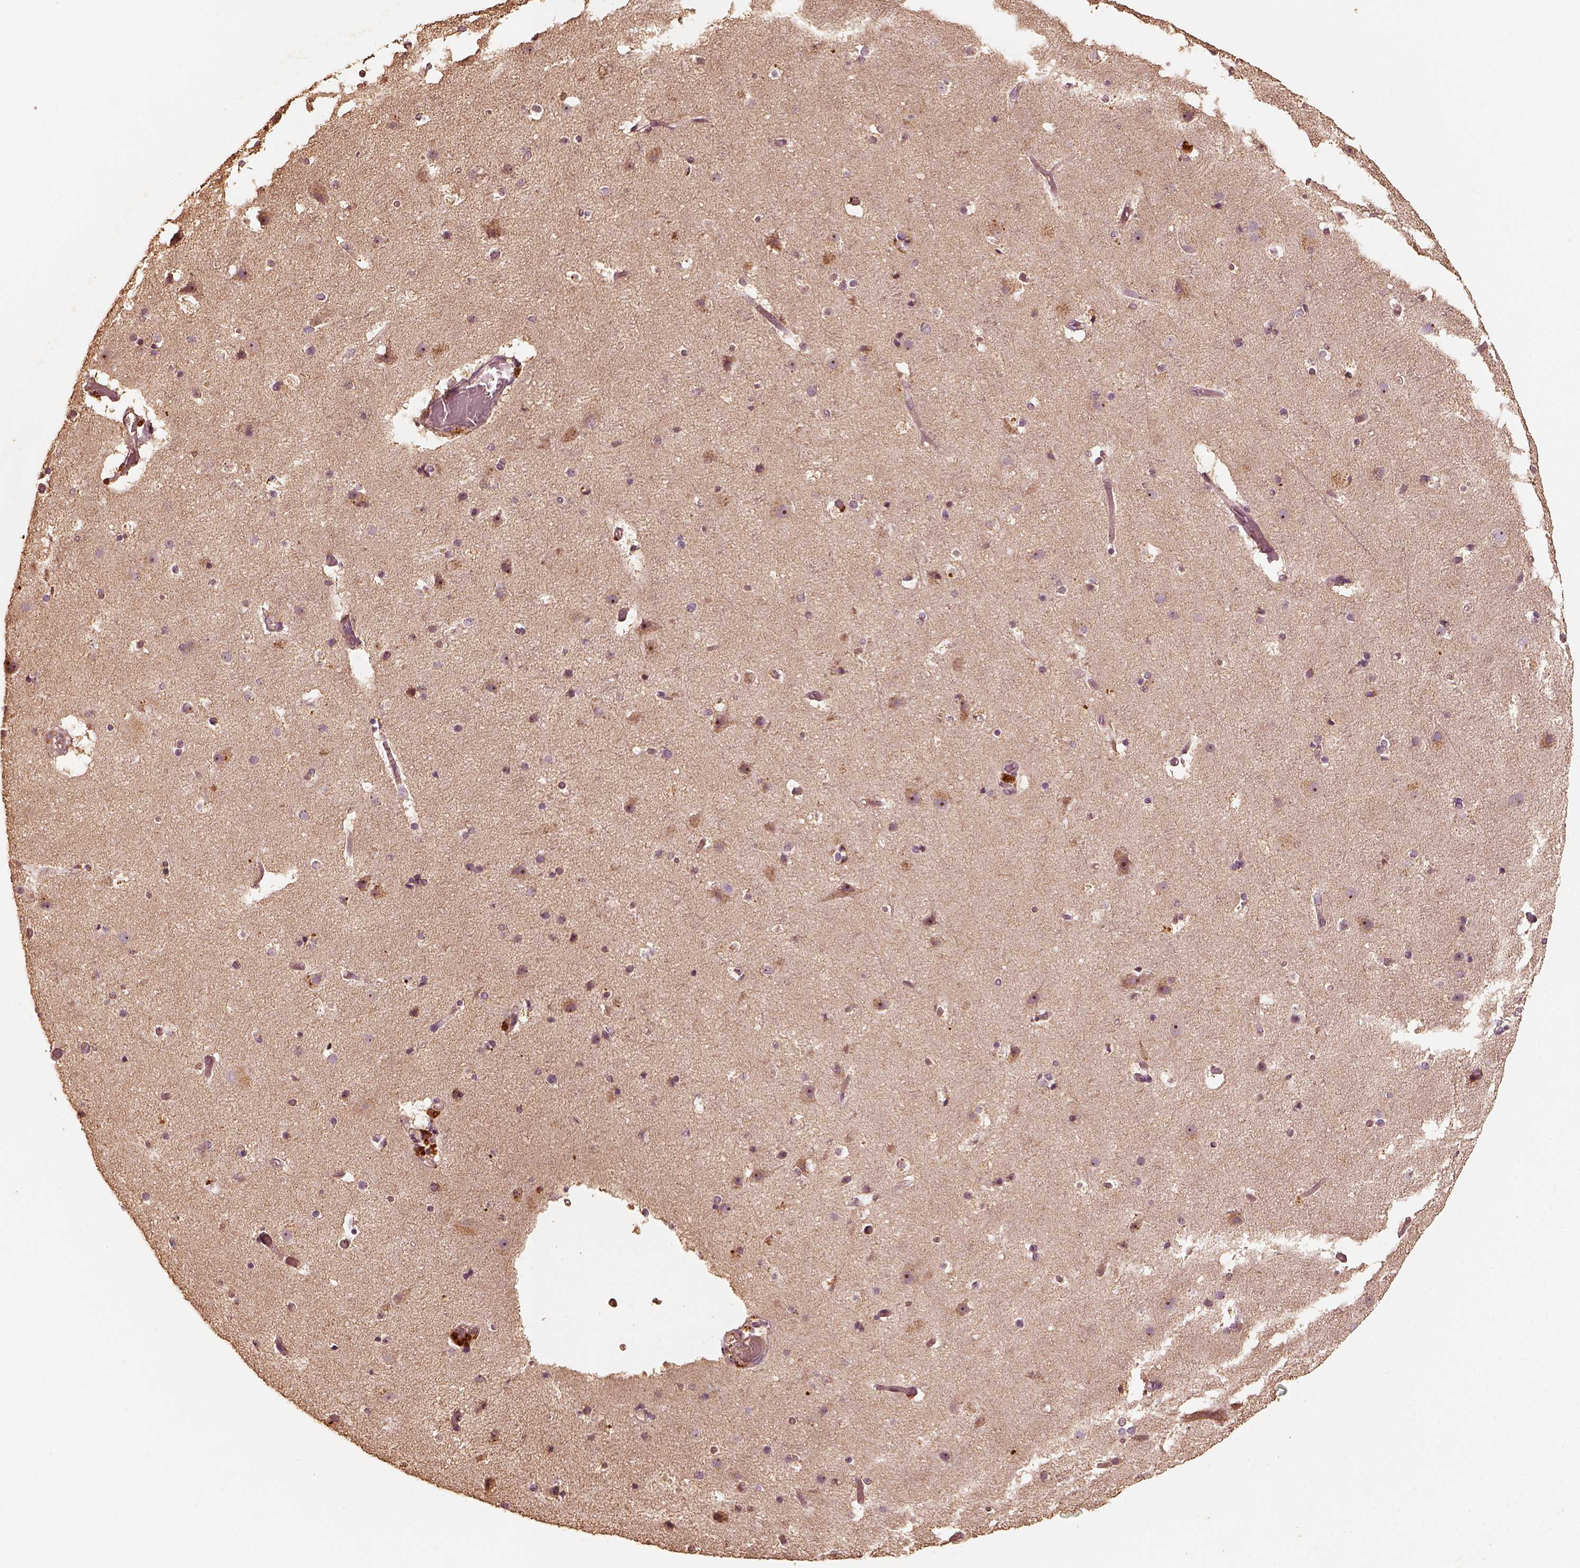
{"staining": {"intensity": "weak", "quantity": "<25%", "location": "cytoplasmic/membranous"}, "tissue": "cerebral cortex", "cell_type": "Endothelial cells", "image_type": "normal", "snomed": [{"axis": "morphology", "description": "Normal tissue, NOS"}, {"axis": "topography", "description": "Cerebral cortex"}], "caption": "Immunohistochemistry of benign human cerebral cortex demonstrates no staining in endothelial cells.", "gene": "PTGES2", "patient": {"sex": "female", "age": 52}}